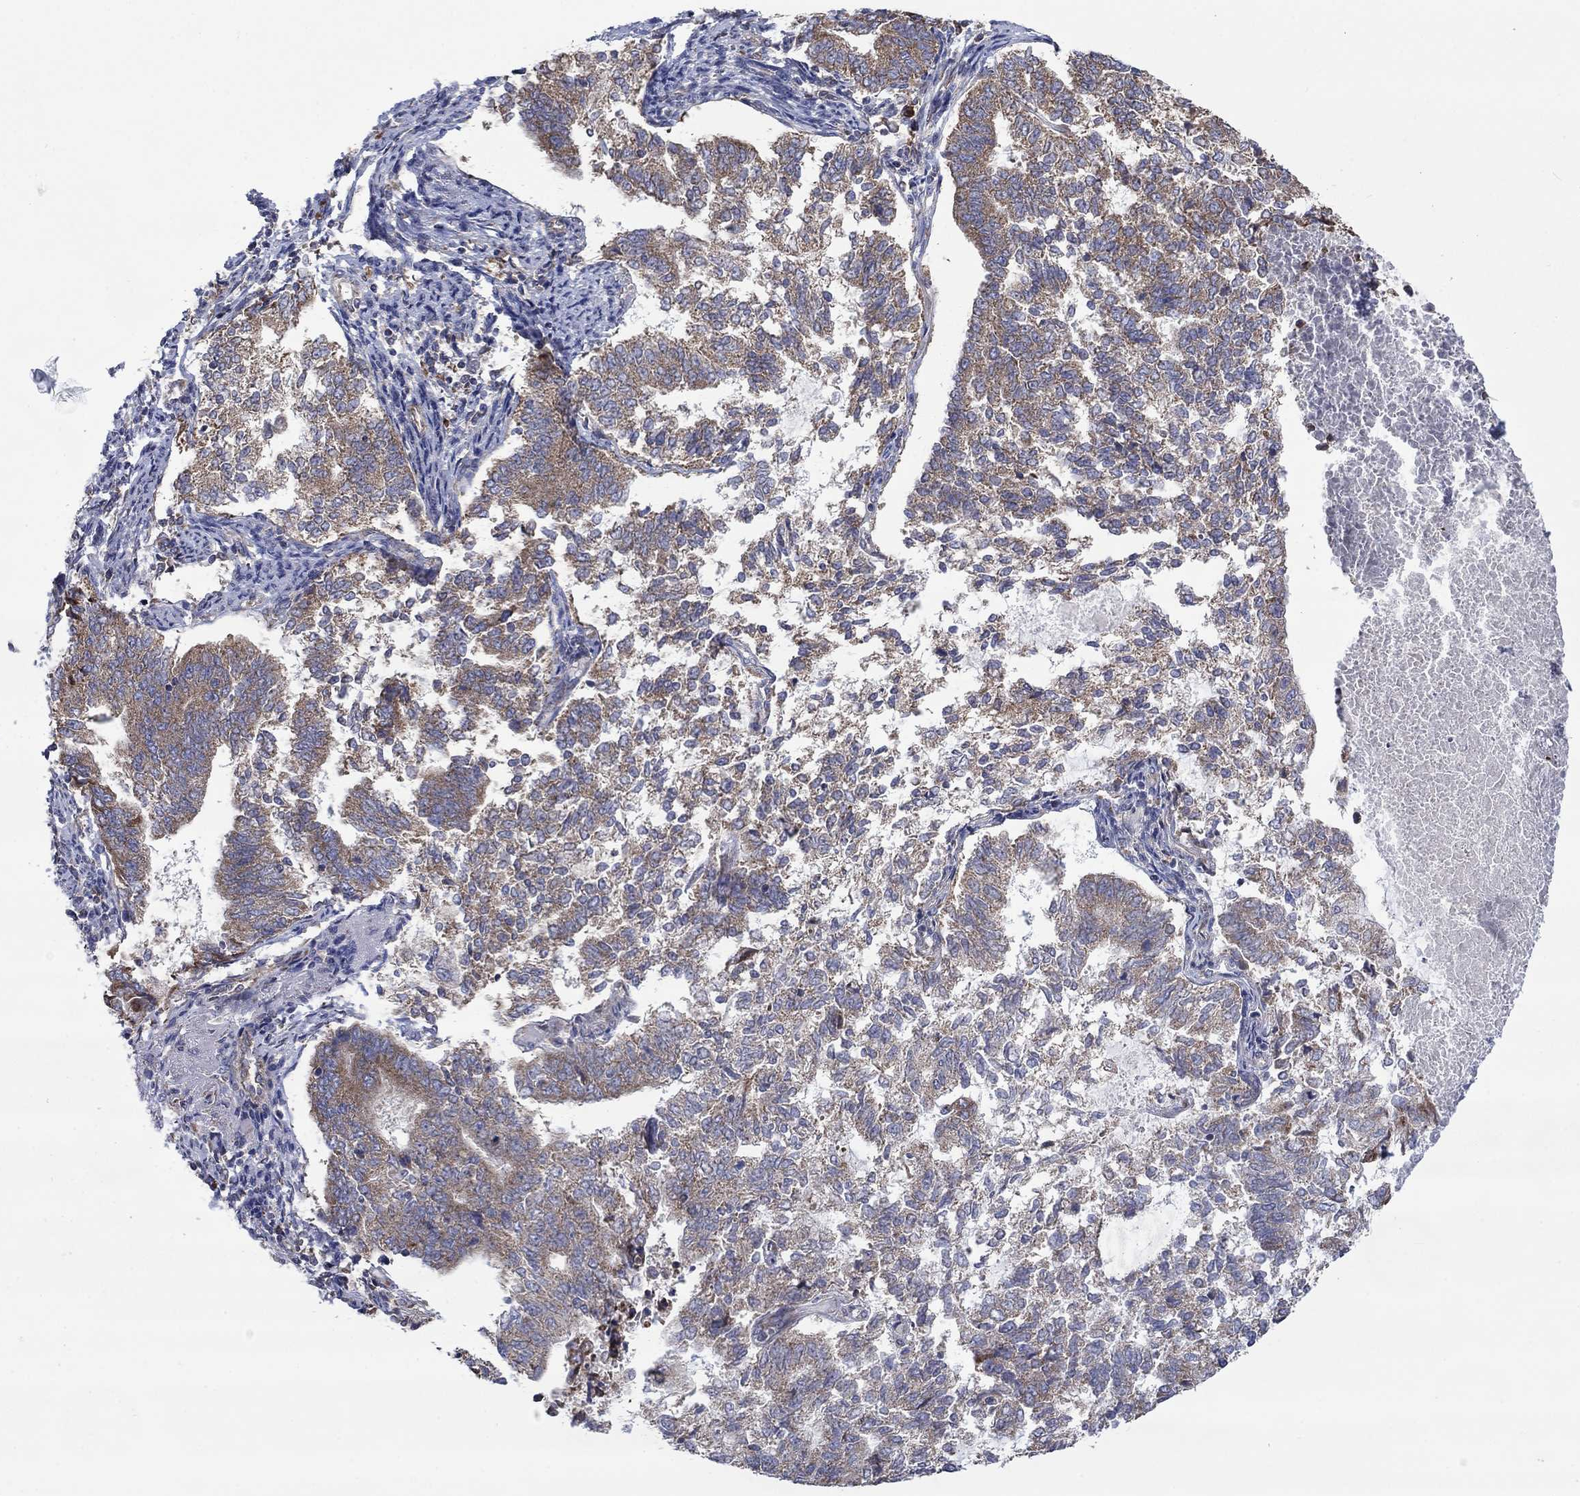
{"staining": {"intensity": "weak", "quantity": ">75%", "location": "cytoplasmic/membranous"}, "tissue": "endometrial cancer", "cell_type": "Tumor cells", "image_type": "cancer", "snomed": [{"axis": "morphology", "description": "Adenocarcinoma, NOS"}, {"axis": "topography", "description": "Endometrium"}], "caption": "Adenocarcinoma (endometrial) stained with a protein marker exhibits weak staining in tumor cells.", "gene": "RPLP0", "patient": {"sex": "female", "age": 65}}